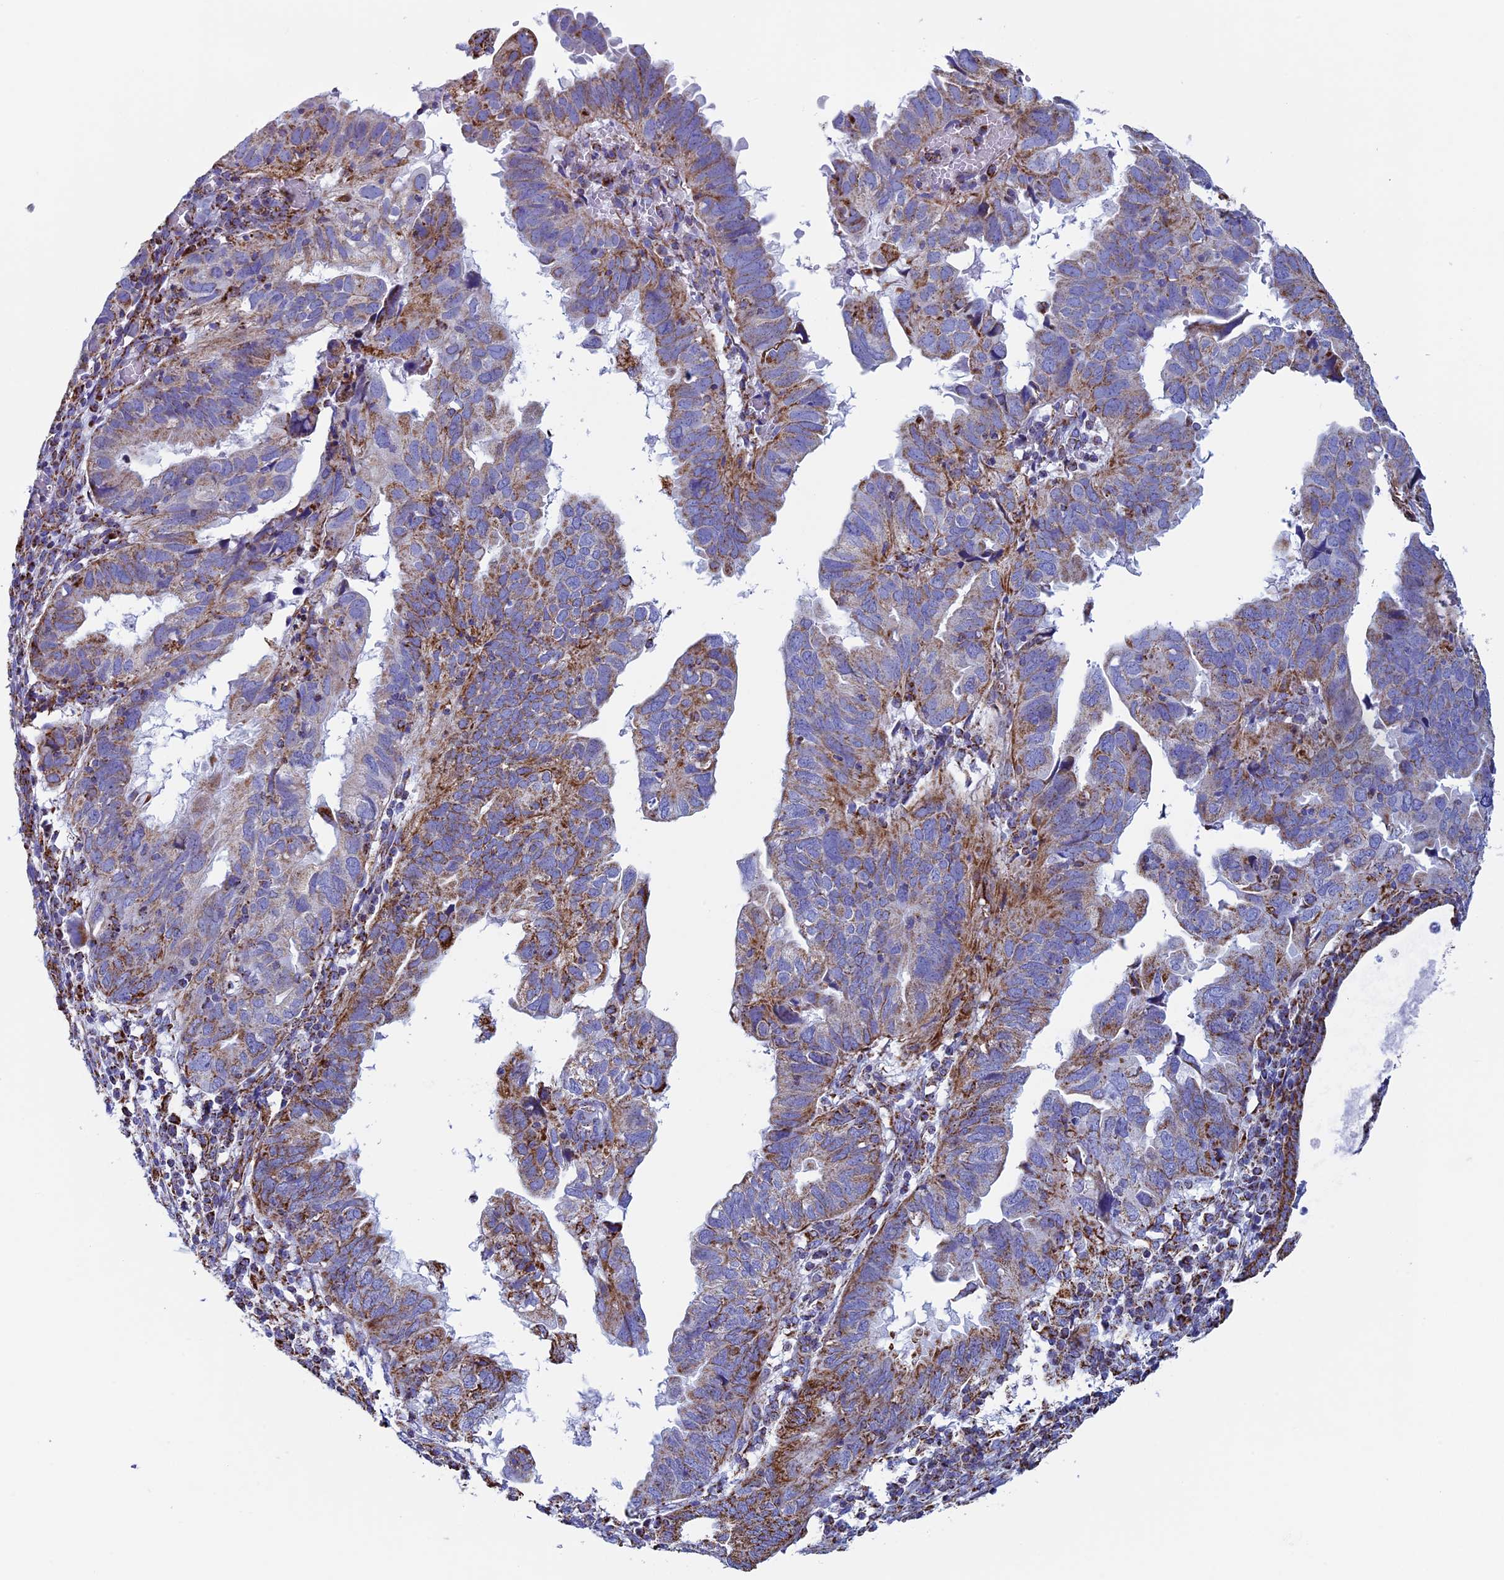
{"staining": {"intensity": "moderate", "quantity": ">75%", "location": "cytoplasmic/membranous"}, "tissue": "endometrial cancer", "cell_type": "Tumor cells", "image_type": "cancer", "snomed": [{"axis": "morphology", "description": "Adenocarcinoma, NOS"}, {"axis": "topography", "description": "Uterus"}], "caption": "Brown immunohistochemical staining in endometrial cancer shows moderate cytoplasmic/membranous staining in approximately >75% of tumor cells.", "gene": "UQCRFS1", "patient": {"sex": "female", "age": 77}}